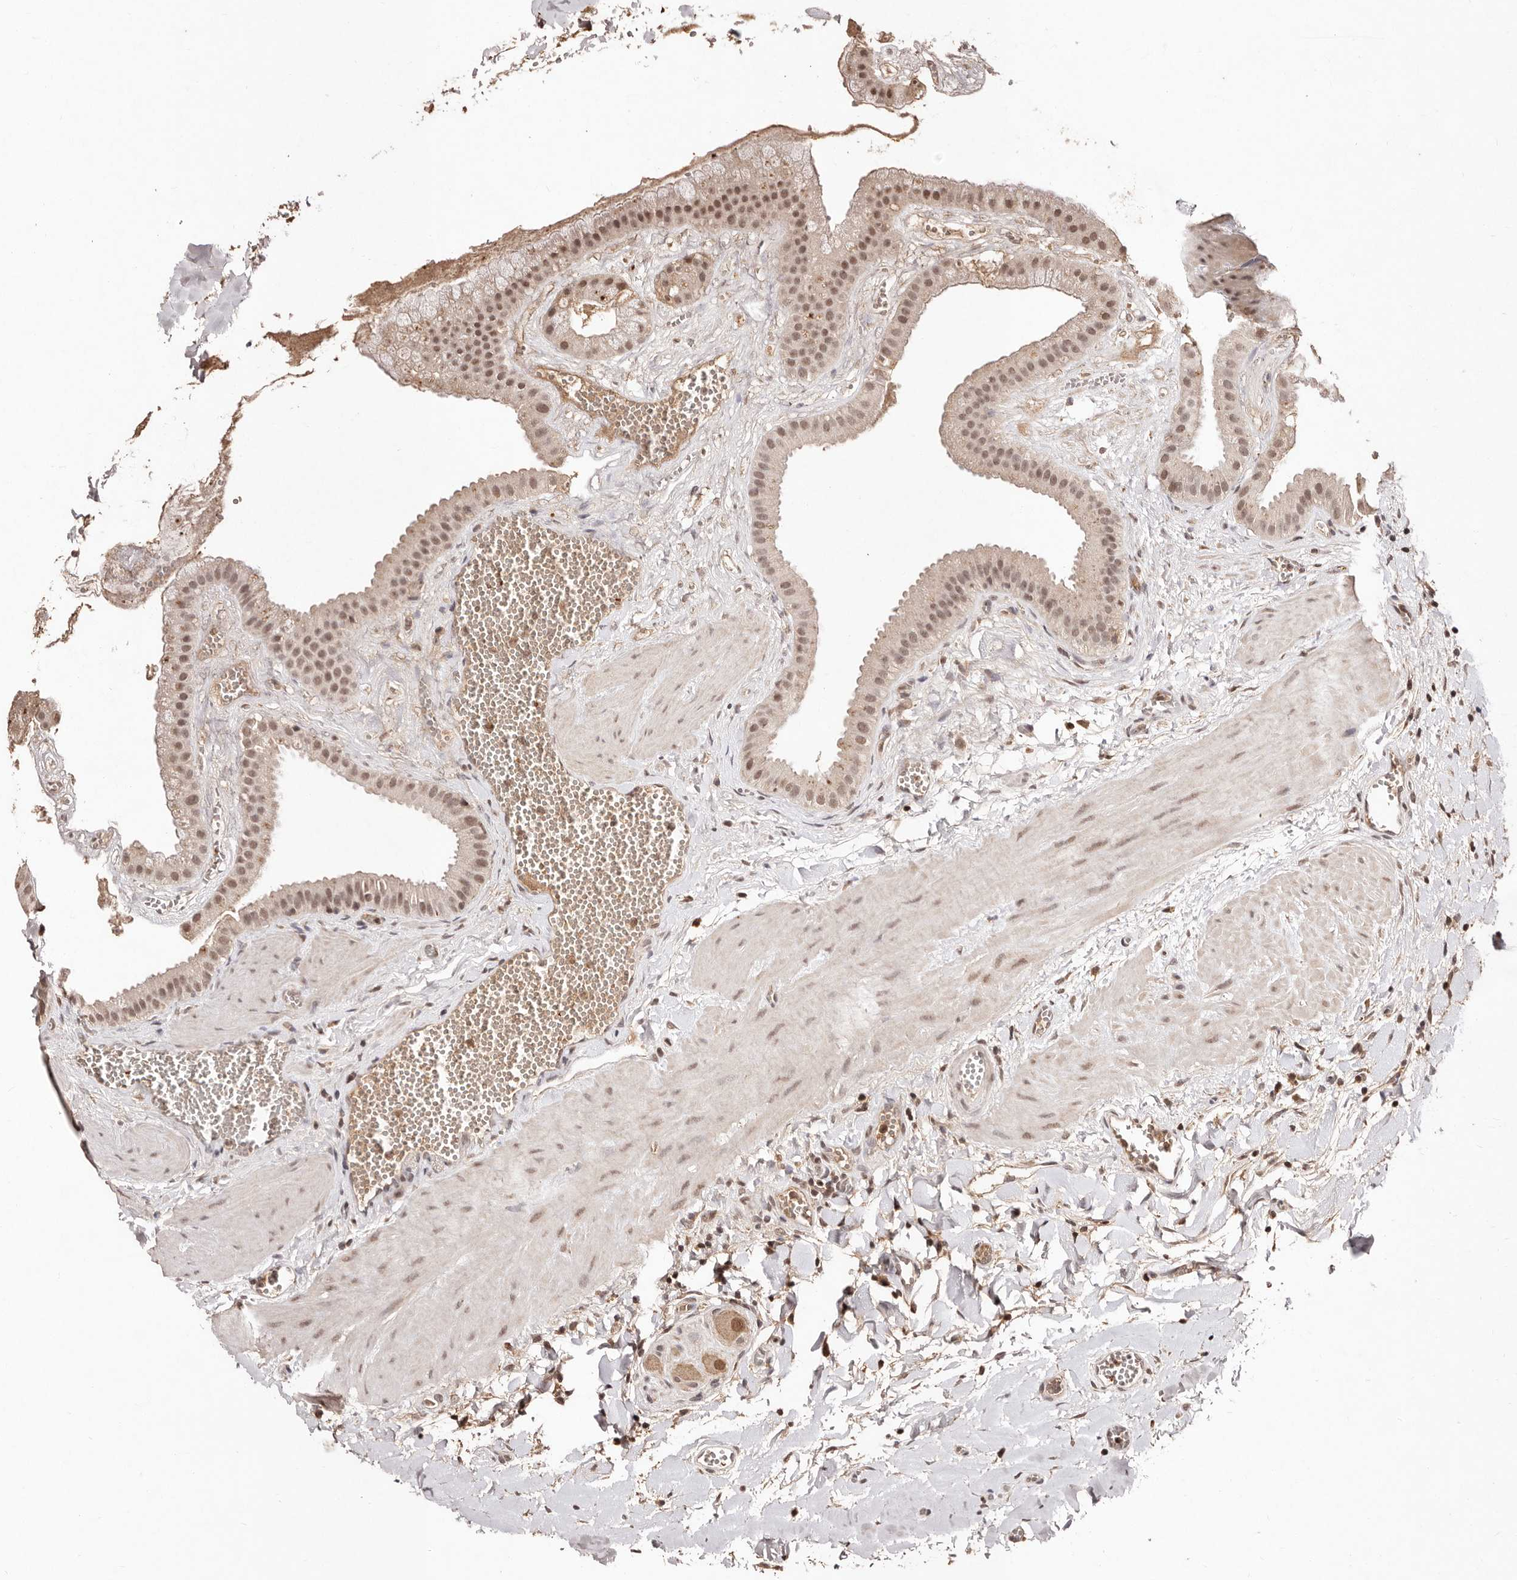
{"staining": {"intensity": "moderate", "quantity": ">75%", "location": "nuclear"}, "tissue": "gallbladder", "cell_type": "Glandular cells", "image_type": "normal", "snomed": [{"axis": "morphology", "description": "Normal tissue, NOS"}, {"axis": "topography", "description": "Gallbladder"}], "caption": "DAB immunohistochemical staining of benign gallbladder shows moderate nuclear protein staining in approximately >75% of glandular cells. (Stains: DAB in brown, nuclei in blue, Microscopy: brightfield microscopy at high magnification).", "gene": "BICRAL", "patient": {"sex": "male", "age": 55}}